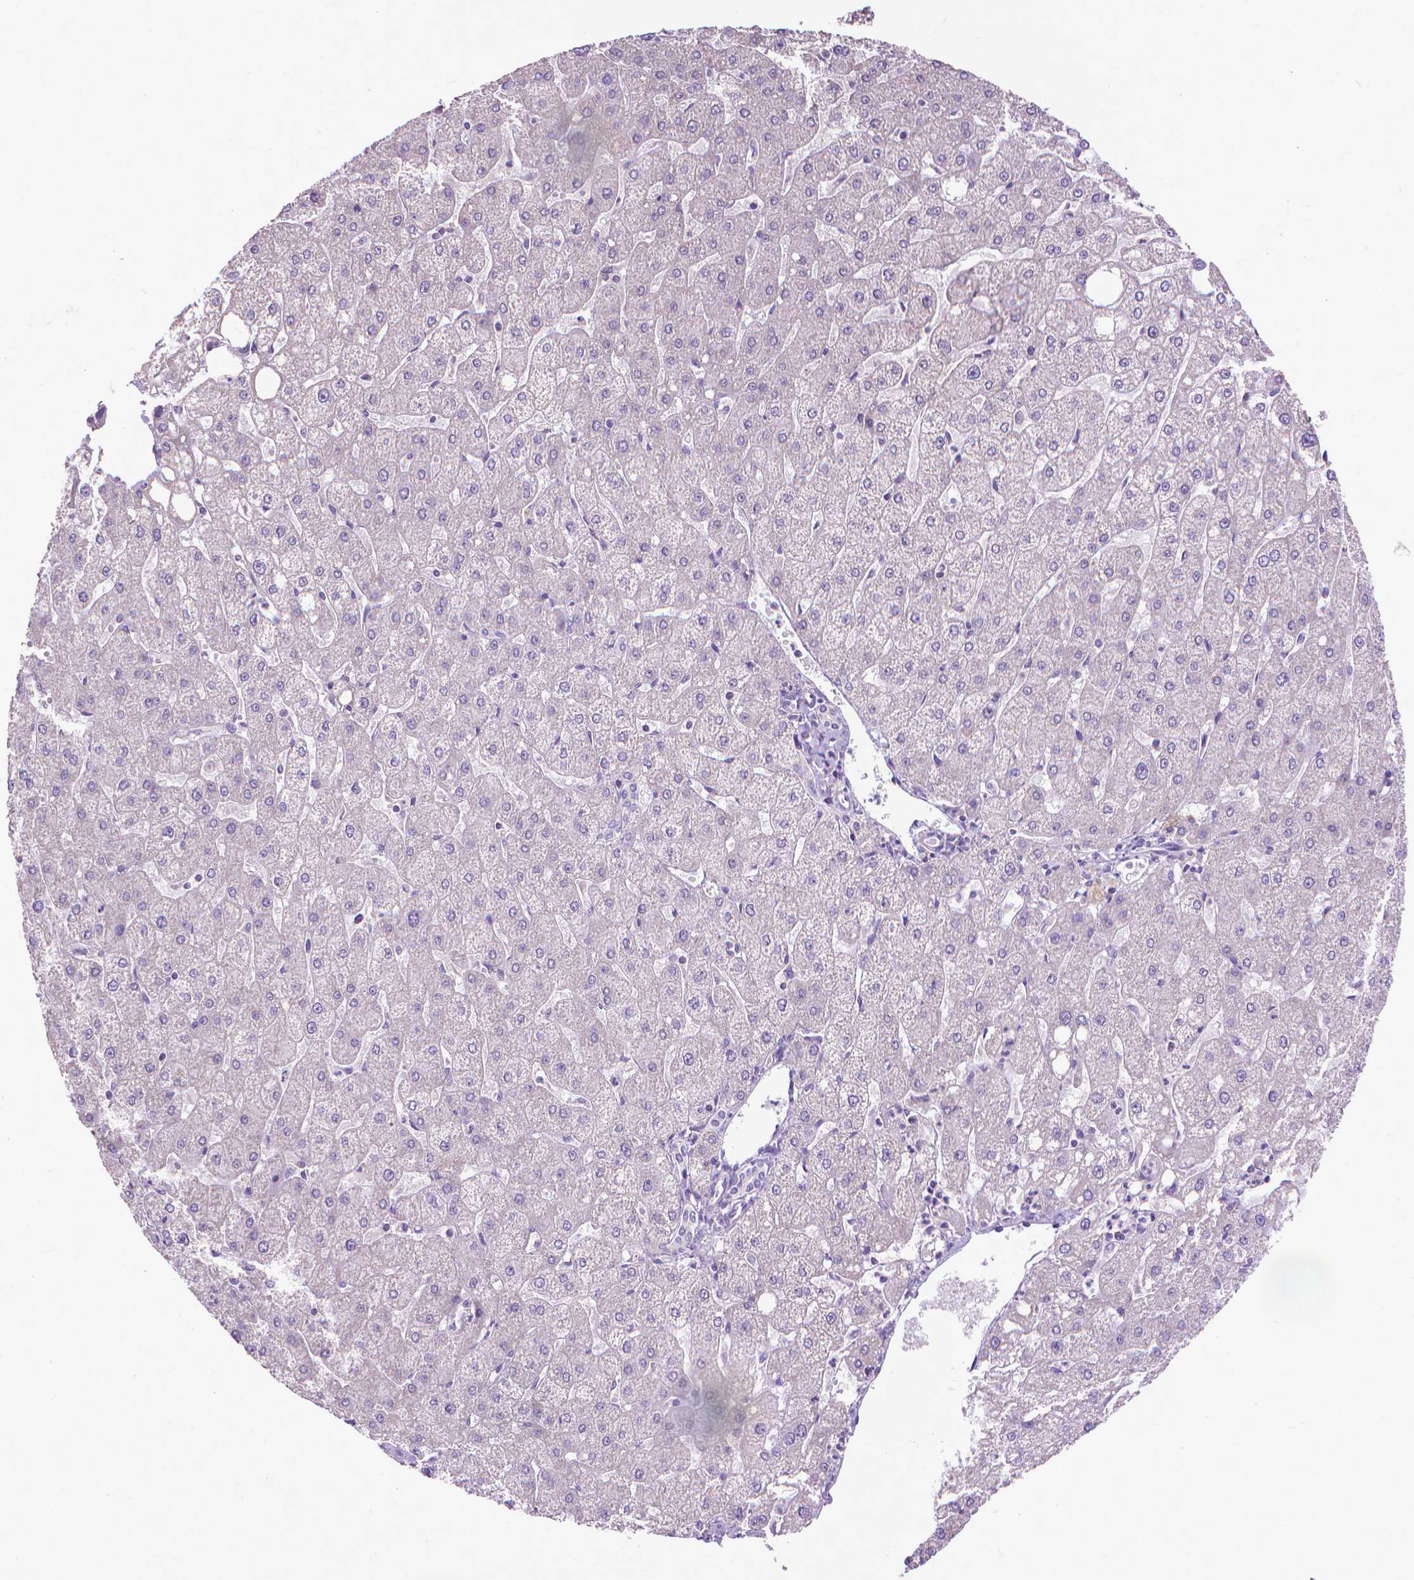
{"staining": {"intensity": "negative", "quantity": "none", "location": "none"}, "tissue": "liver", "cell_type": "Cholangiocytes", "image_type": "normal", "snomed": [{"axis": "morphology", "description": "Normal tissue, NOS"}, {"axis": "topography", "description": "Liver"}], "caption": "This is an immunohistochemistry (IHC) histopathology image of normal human liver. There is no positivity in cholangiocytes.", "gene": "SYN1", "patient": {"sex": "male", "age": 67}}